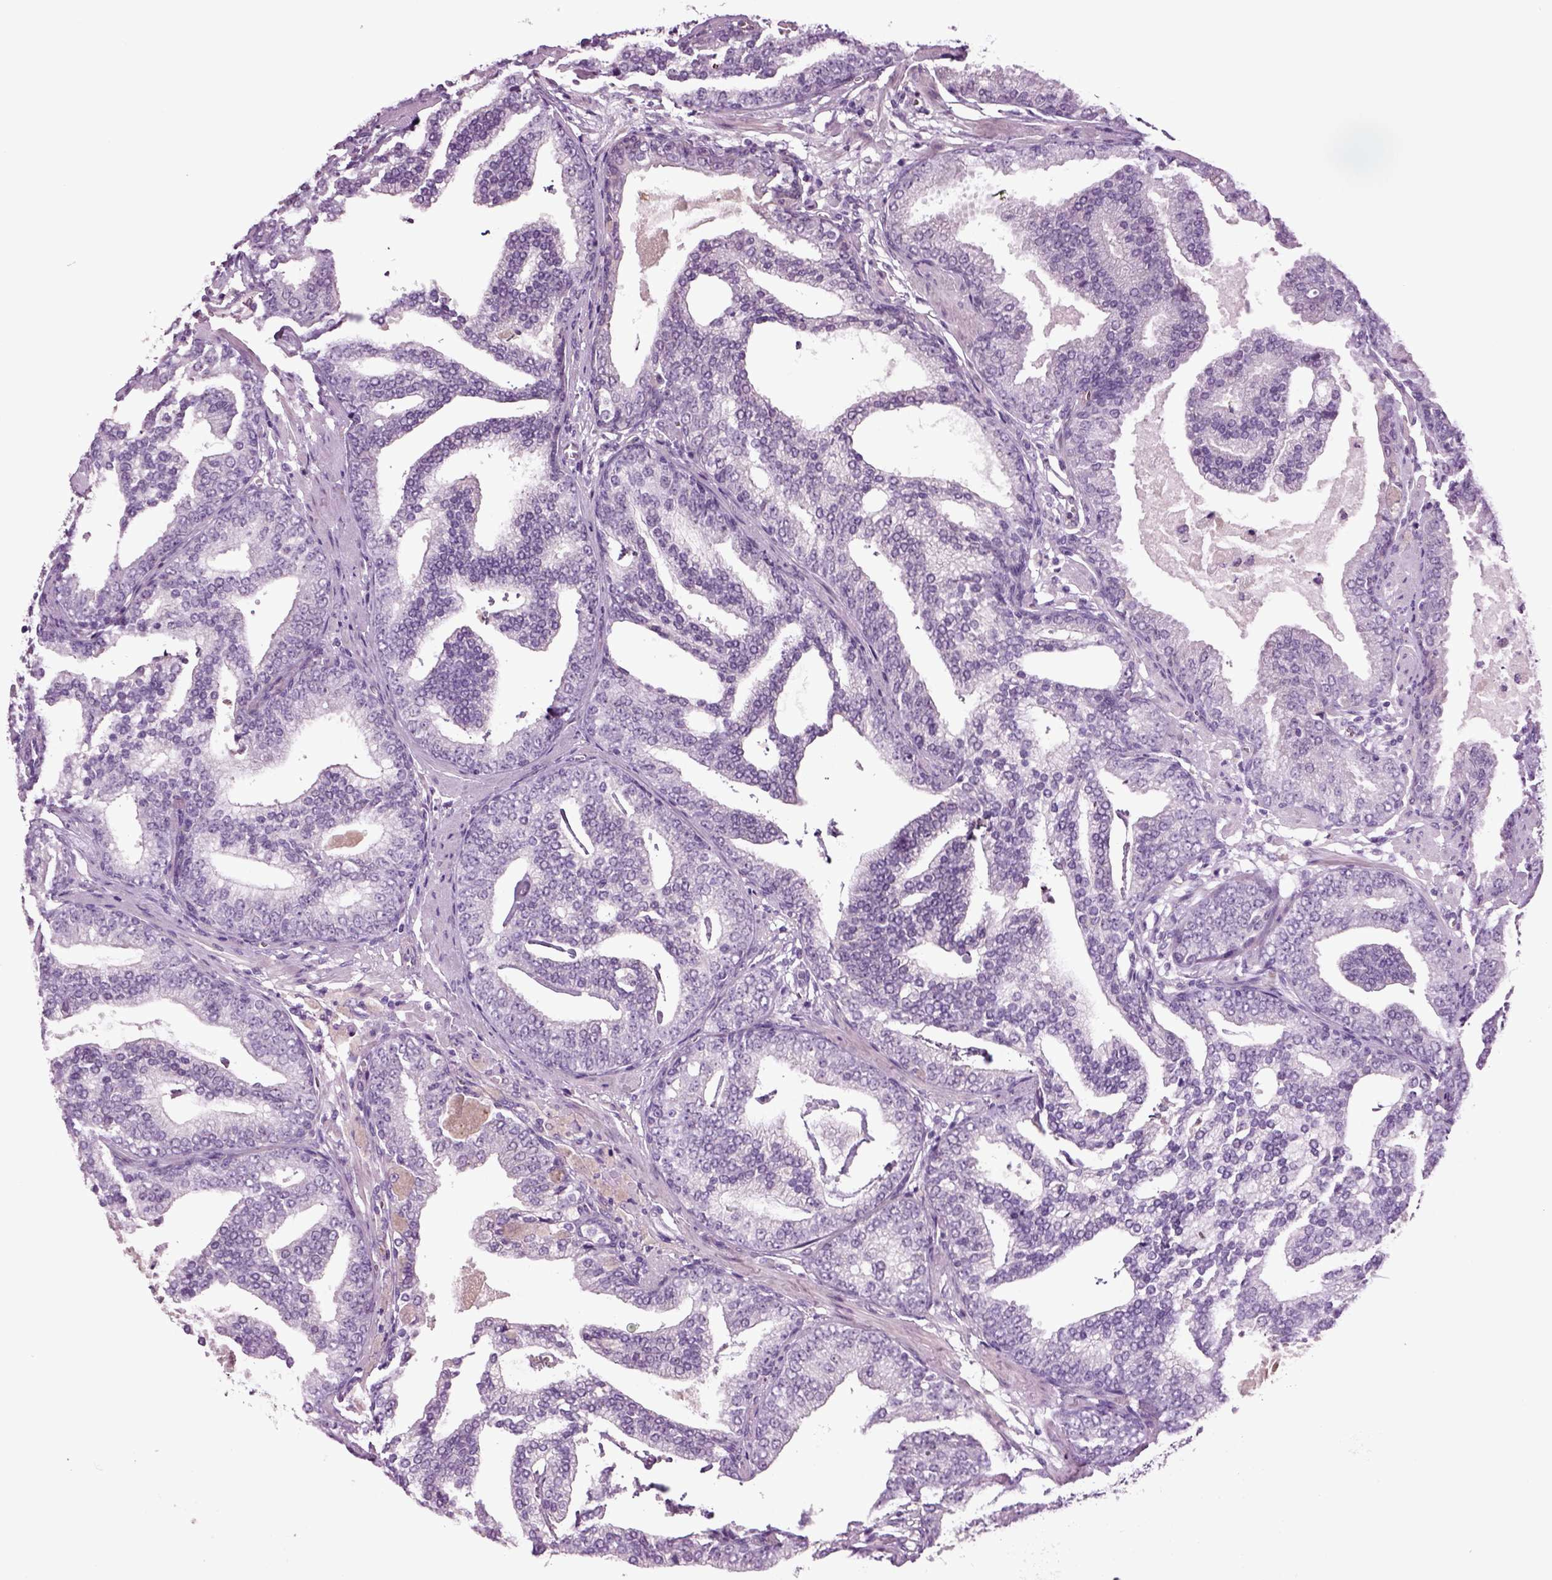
{"staining": {"intensity": "negative", "quantity": "none", "location": "none"}, "tissue": "prostate cancer", "cell_type": "Tumor cells", "image_type": "cancer", "snomed": [{"axis": "morphology", "description": "Adenocarcinoma, NOS"}, {"axis": "topography", "description": "Prostate"}], "caption": "Immunohistochemistry micrograph of prostate cancer (adenocarcinoma) stained for a protein (brown), which demonstrates no staining in tumor cells.", "gene": "COL9A2", "patient": {"sex": "male", "age": 64}}